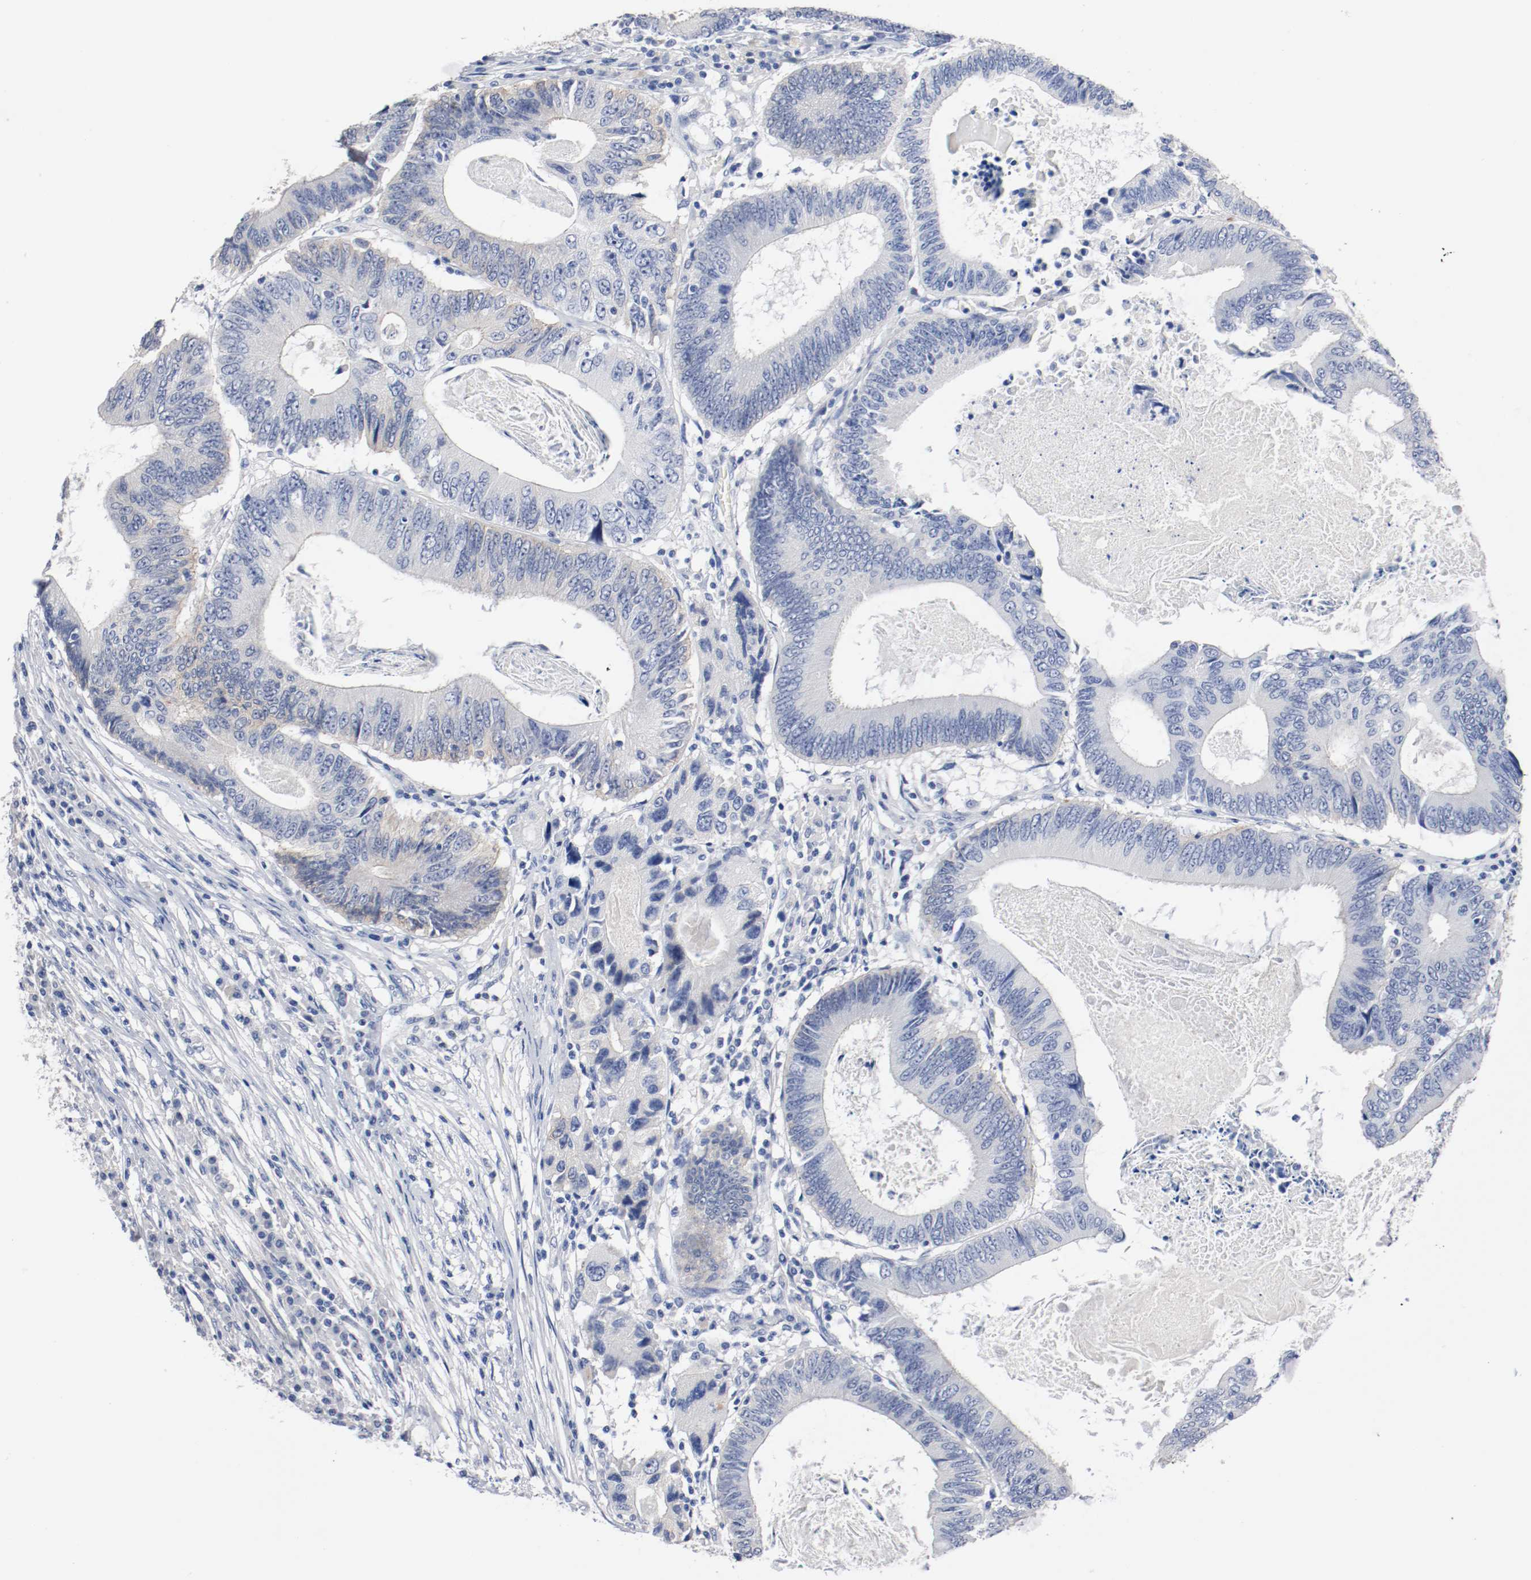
{"staining": {"intensity": "weak", "quantity": "<25%", "location": "cytoplasmic/membranous"}, "tissue": "colorectal cancer", "cell_type": "Tumor cells", "image_type": "cancer", "snomed": [{"axis": "morphology", "description": "Adenocarcinoma, NOS"}, {"axis": "topography", "description": "Colon"}], "caption": "Immunohistochemistry image of neoplastic tissue: colorectal adenocarcinoma stained with DAB demonstrates no significant protein positivity in tumor cells. (Brightfield microscopy of DAB immunohistochemistry at high magnification).", "gene": "TNC", "patient": {"sex": "female", "age": 78}}